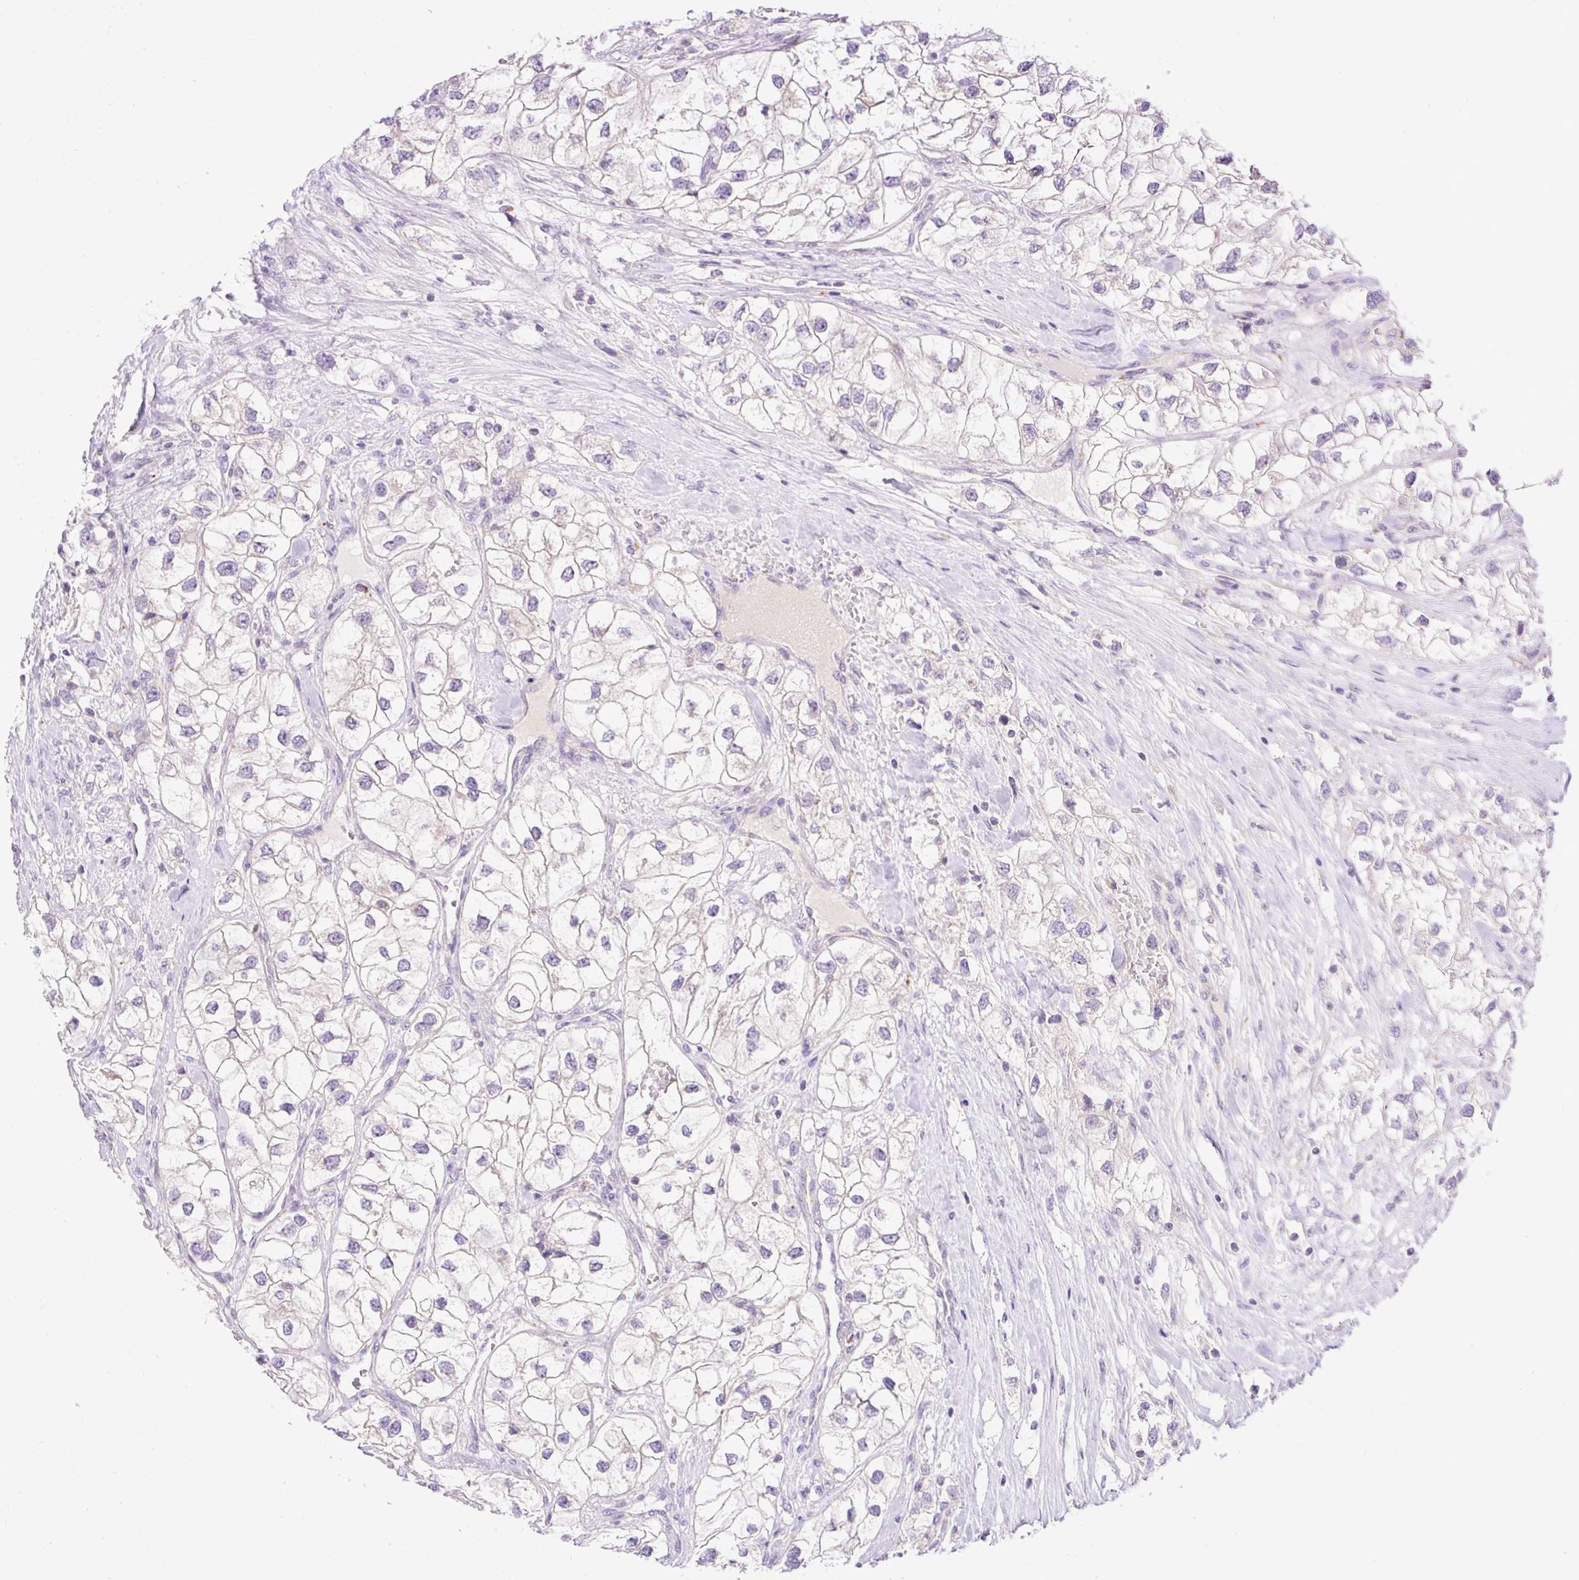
{"staining": {"intensity": "negative", "quantity": "none", "location": "none"}, "tissue": "renal cancer", "cell_type": "Tumor cells", "image_type": "cancer", "snomed": [{"axis": "morphology", "description": "Adenocarcinoma, NOS"}, {"axis": "topography", "description": "Kidney"}], "caption": "Immunohistochemistry (IHC) of adenocarcinoma (renal) exhibits no positivity in tumor cells.", "gene": "HEXB", "patient": {"sex": "male", "age": 59}}